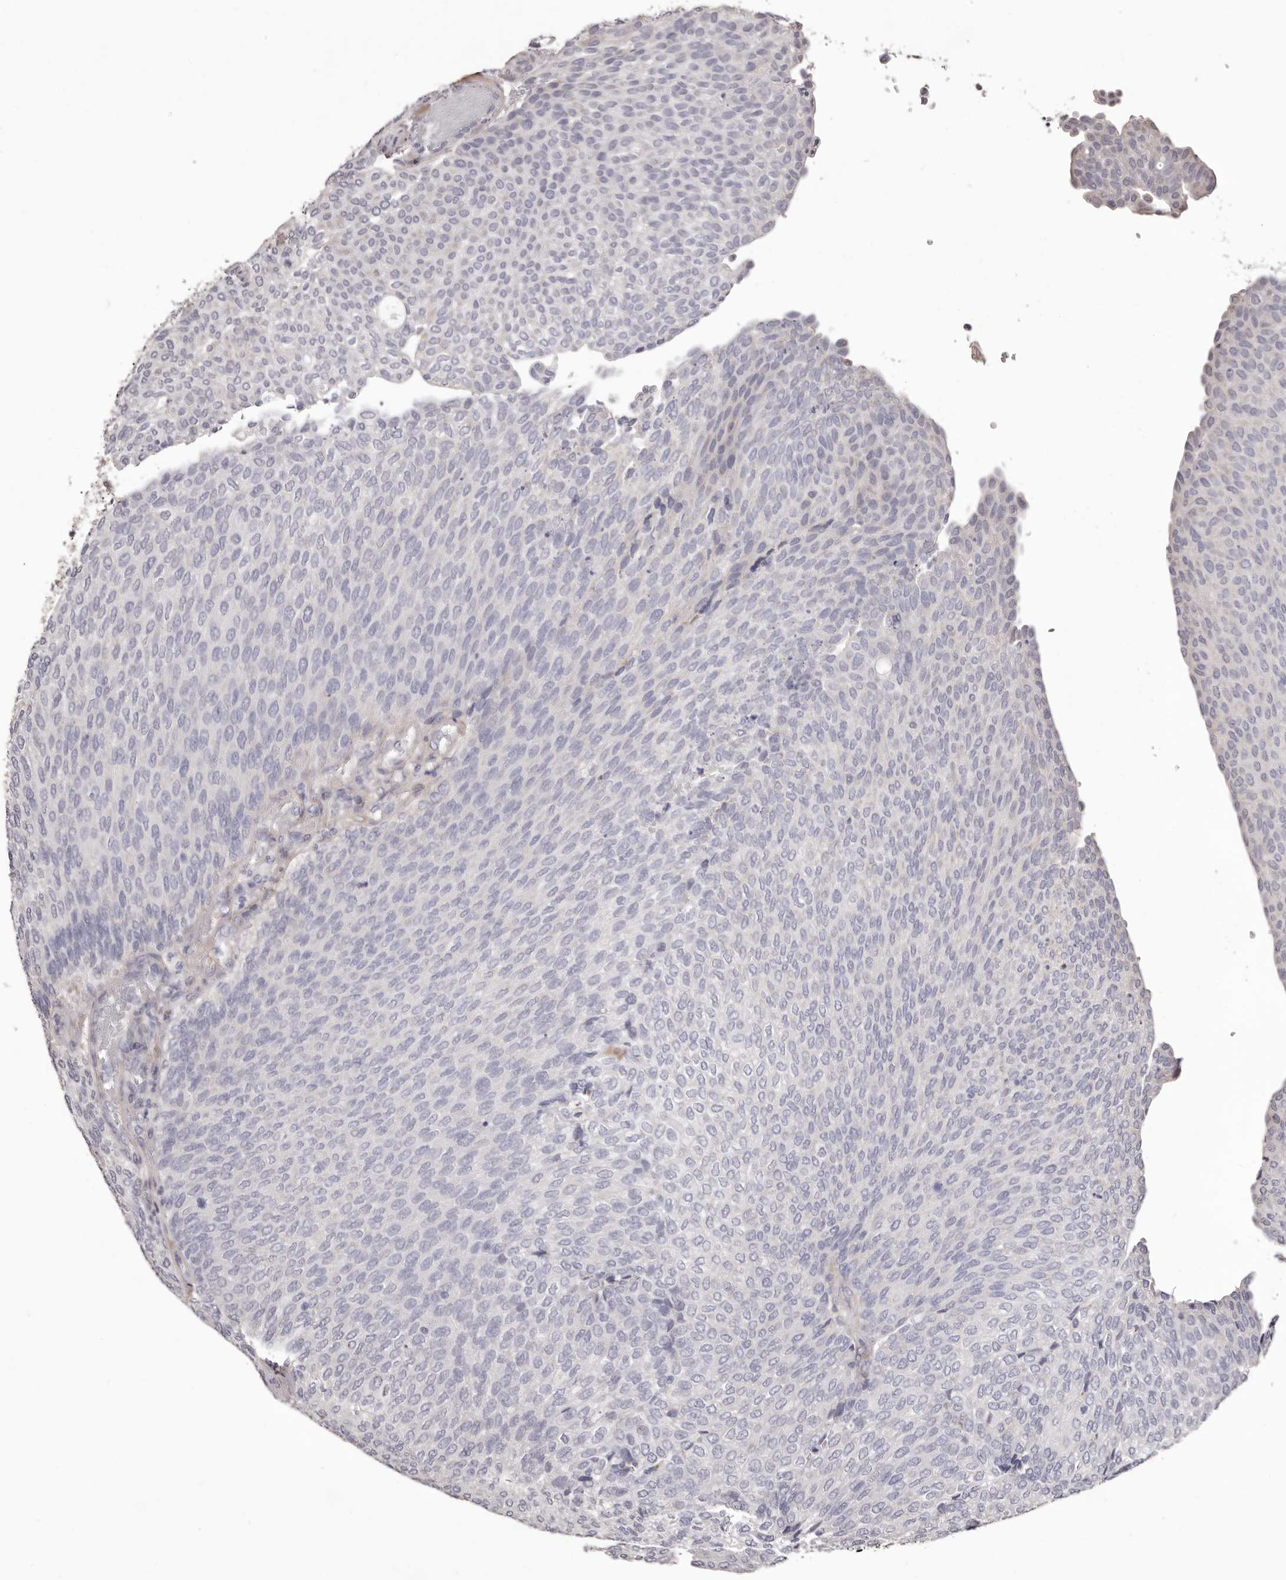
{"staining": {"intensity": "negative", "quantity": "none", "location": "none"}, "tissue": "urothelial cancer", "cell_type": "Tumor cells", "image_type": "cancer", "snomed": [{"axis": "morphology", "description": "Urothelial carcinoma, Low grade"}, {"axis": "topography", "description": "Urinary bladder"}], "caption": "The image reveals no staining of tumor cells in low-grade urothelial carcinoma. Brightfield microscopy of immunohistochemistry stained with DAB (brown) and hematoxylin (blue), captured at high magnification.", "gene": "COL6A1", "patient": {"sex": "female", "age": 79}}